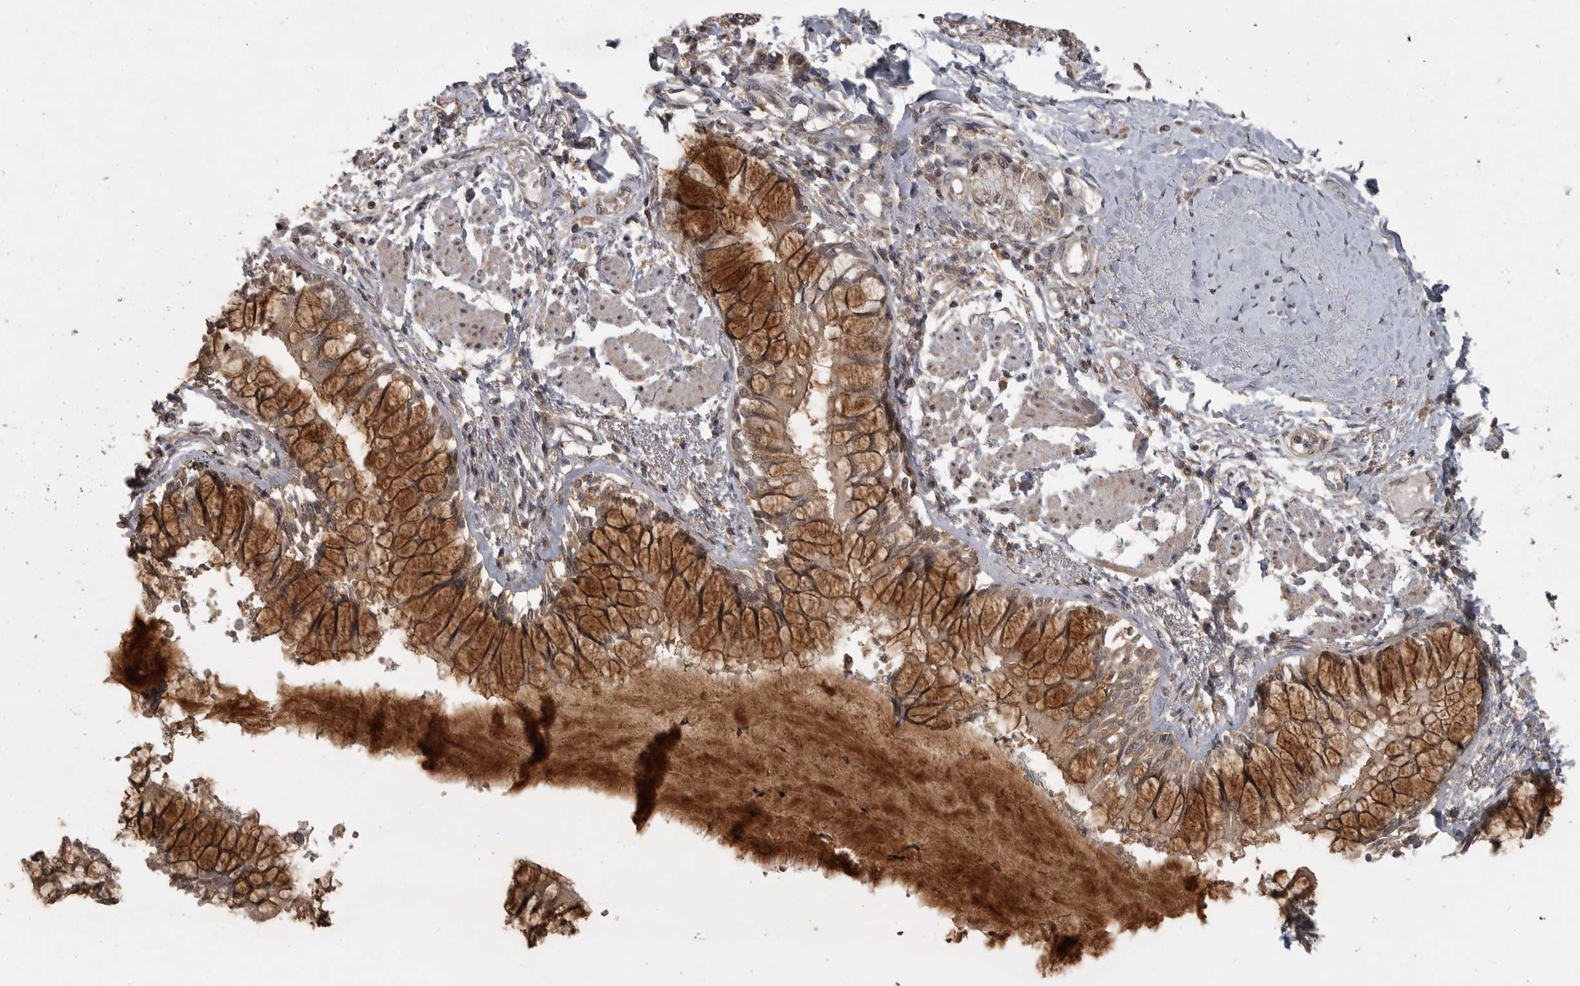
{"staining": {"intensity": "moderate", "quantity": ">75%", "location": "cytoplasmic/membranous"}, "tissue": "bronchus", "cell_type": "Respiratory epithelial cells", "image_type": "normal", "snomed": [{"axis": "morphology", "description": "Normal tissue, NOS"}, {"axis": "topography", "description": "Cartilage tissue"}, {"axis": "topography", "description": "Bronchus"}, {"axis": "topography", "description": "Lung"}], "caption": "IHC photomicrograph of benign human bronchus stained for a protein (brown), which reveals medium levels of moderate cytoplasmic/membranous expression in approximately >75% of respiratory epithelial cells.", "gene": "LLGL1", "patient": {"sex": "male", "age": 64}}